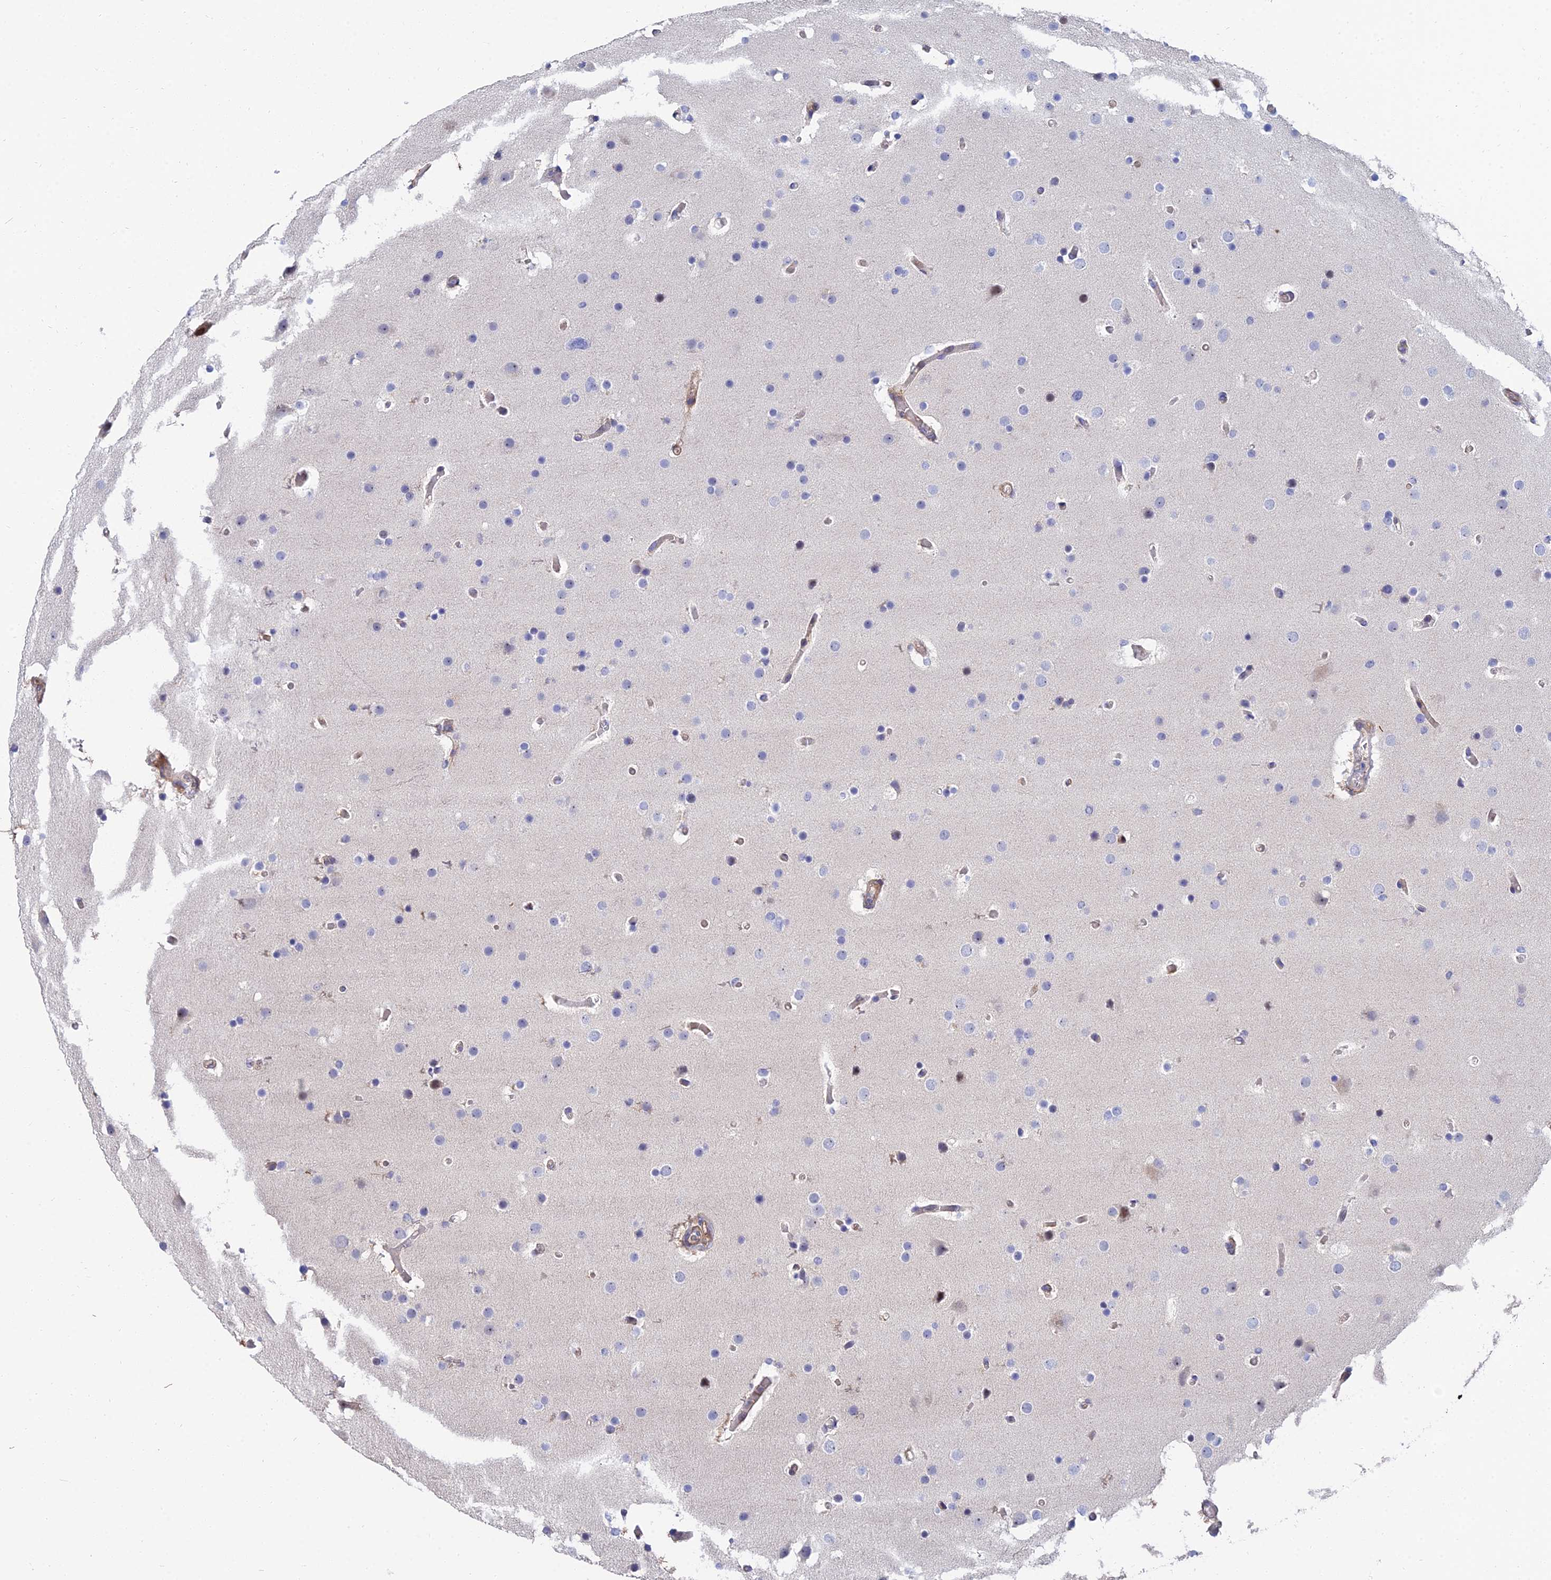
{"staining": {"intensity": "negative", "quantity": "none", "location": "none"}, "tissue": "glioma", "cell_type": "Tumor cells", "image_type": "cancer", "snomed": [{"axis": "morphology", "description": "Glioma, malignant, High grade"}, {"axis": "topography", "description": "Cerebral cortex"}], "caption": "Human malignant glioma (high-grade) stained for a protein using immunohistochemistry shows no staining in tumor cells.", "gene": "TRIM43B", "patient": {"sex": "female", "age": 36}}